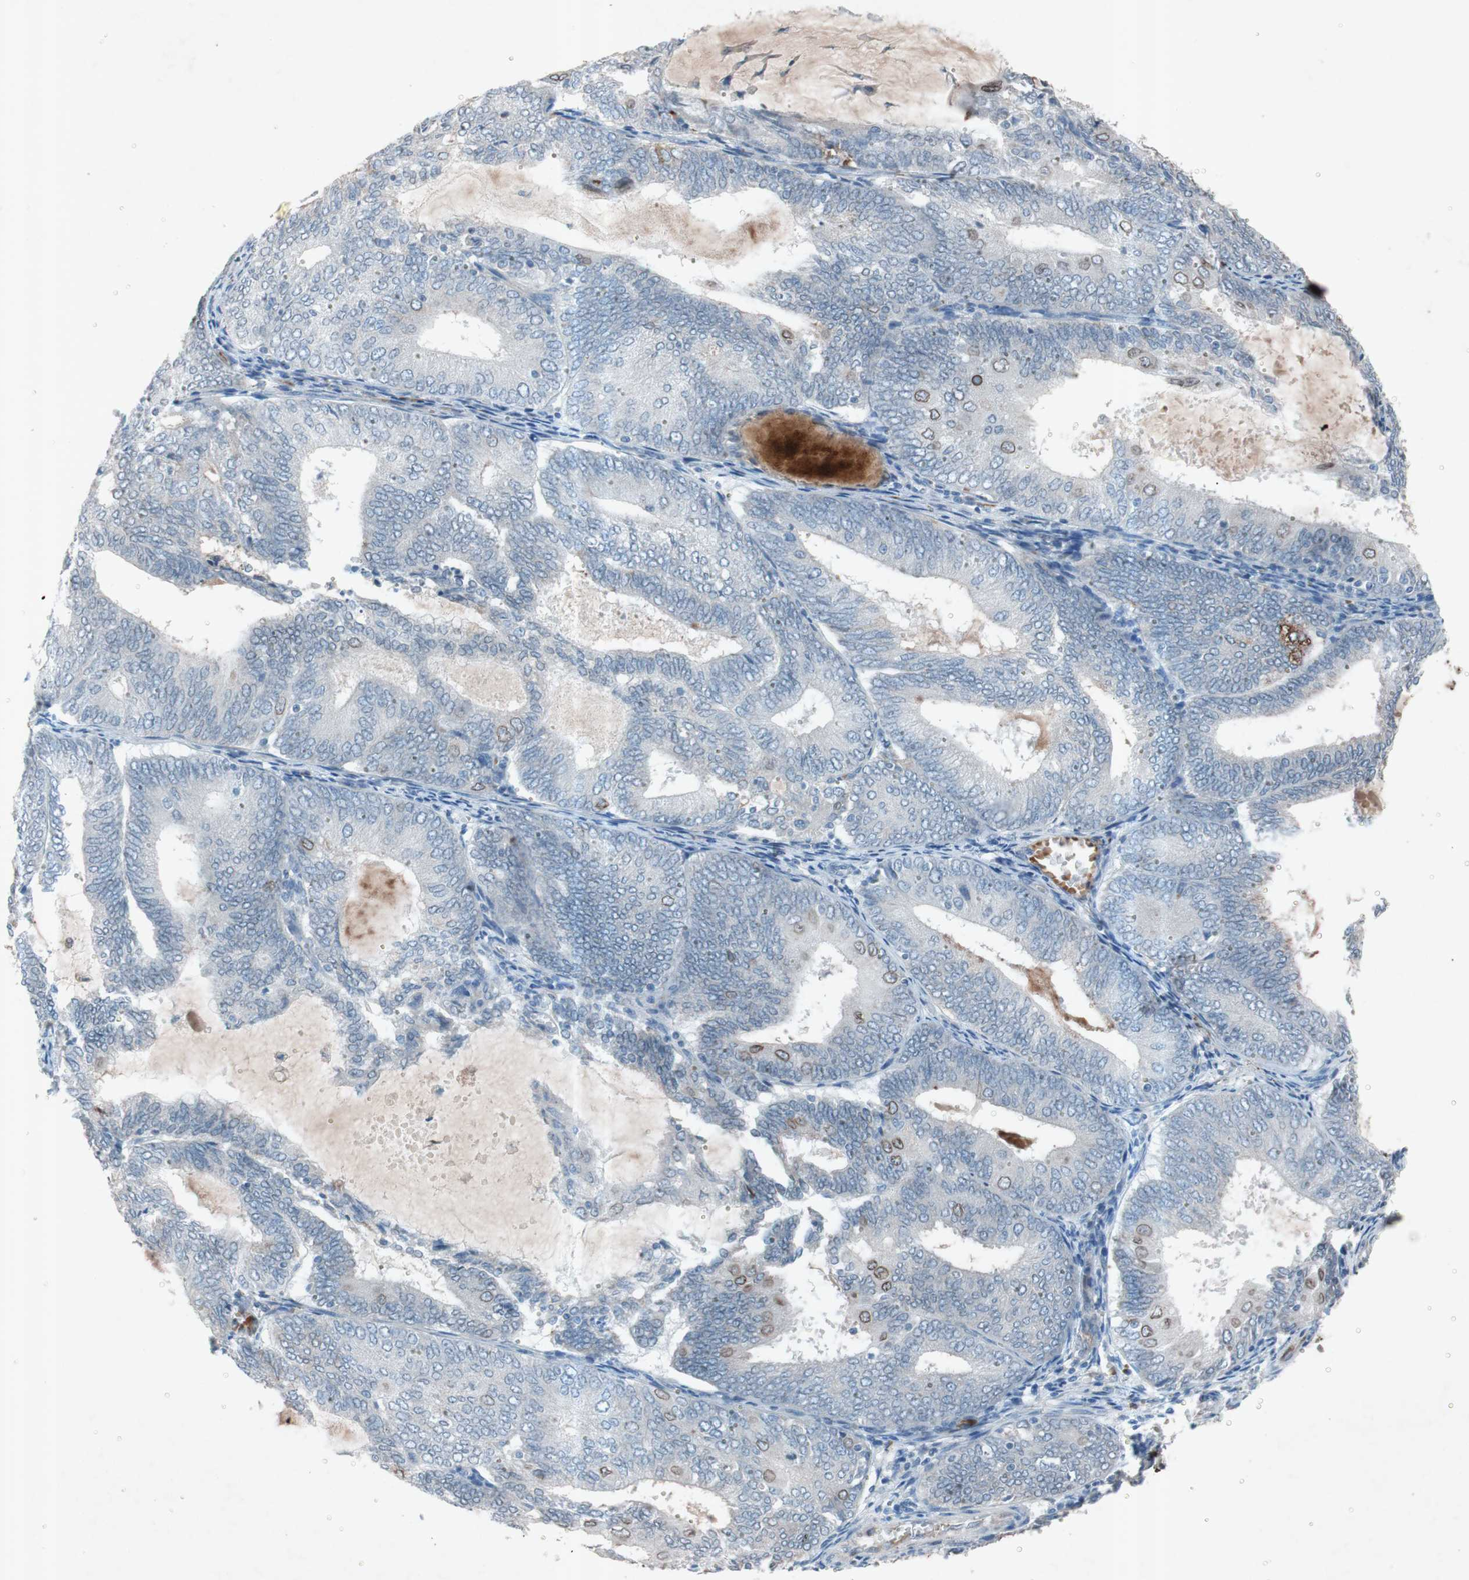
{"staining": {"intensity": "weak", "quantity": "25%-75%", "location": "cytoplasmic/membranous,nuclear"}, "tissue": "endometrial cancer", "cell_type": "Tumor cells", "image_type": "cancer", "snomed": [{"axis": "morphology", "description": "Adenocarcinoma, NOS"}, {"axis": "topography", "description": "Endometrium"}], "caption": "Endometrial cancer (adenocarcinoma) tissue reveals weak cytoplasmic/membranous and nuclear staining in approximately 25%-75% of tumor cells, visualized by immunohistochemistry. (DAB (3,3'-diaminobenzidine) IHC with brightfield microscopy, high magnification).", "gene": "GRB7", "patient": {"sex": "female", "age": 81}}